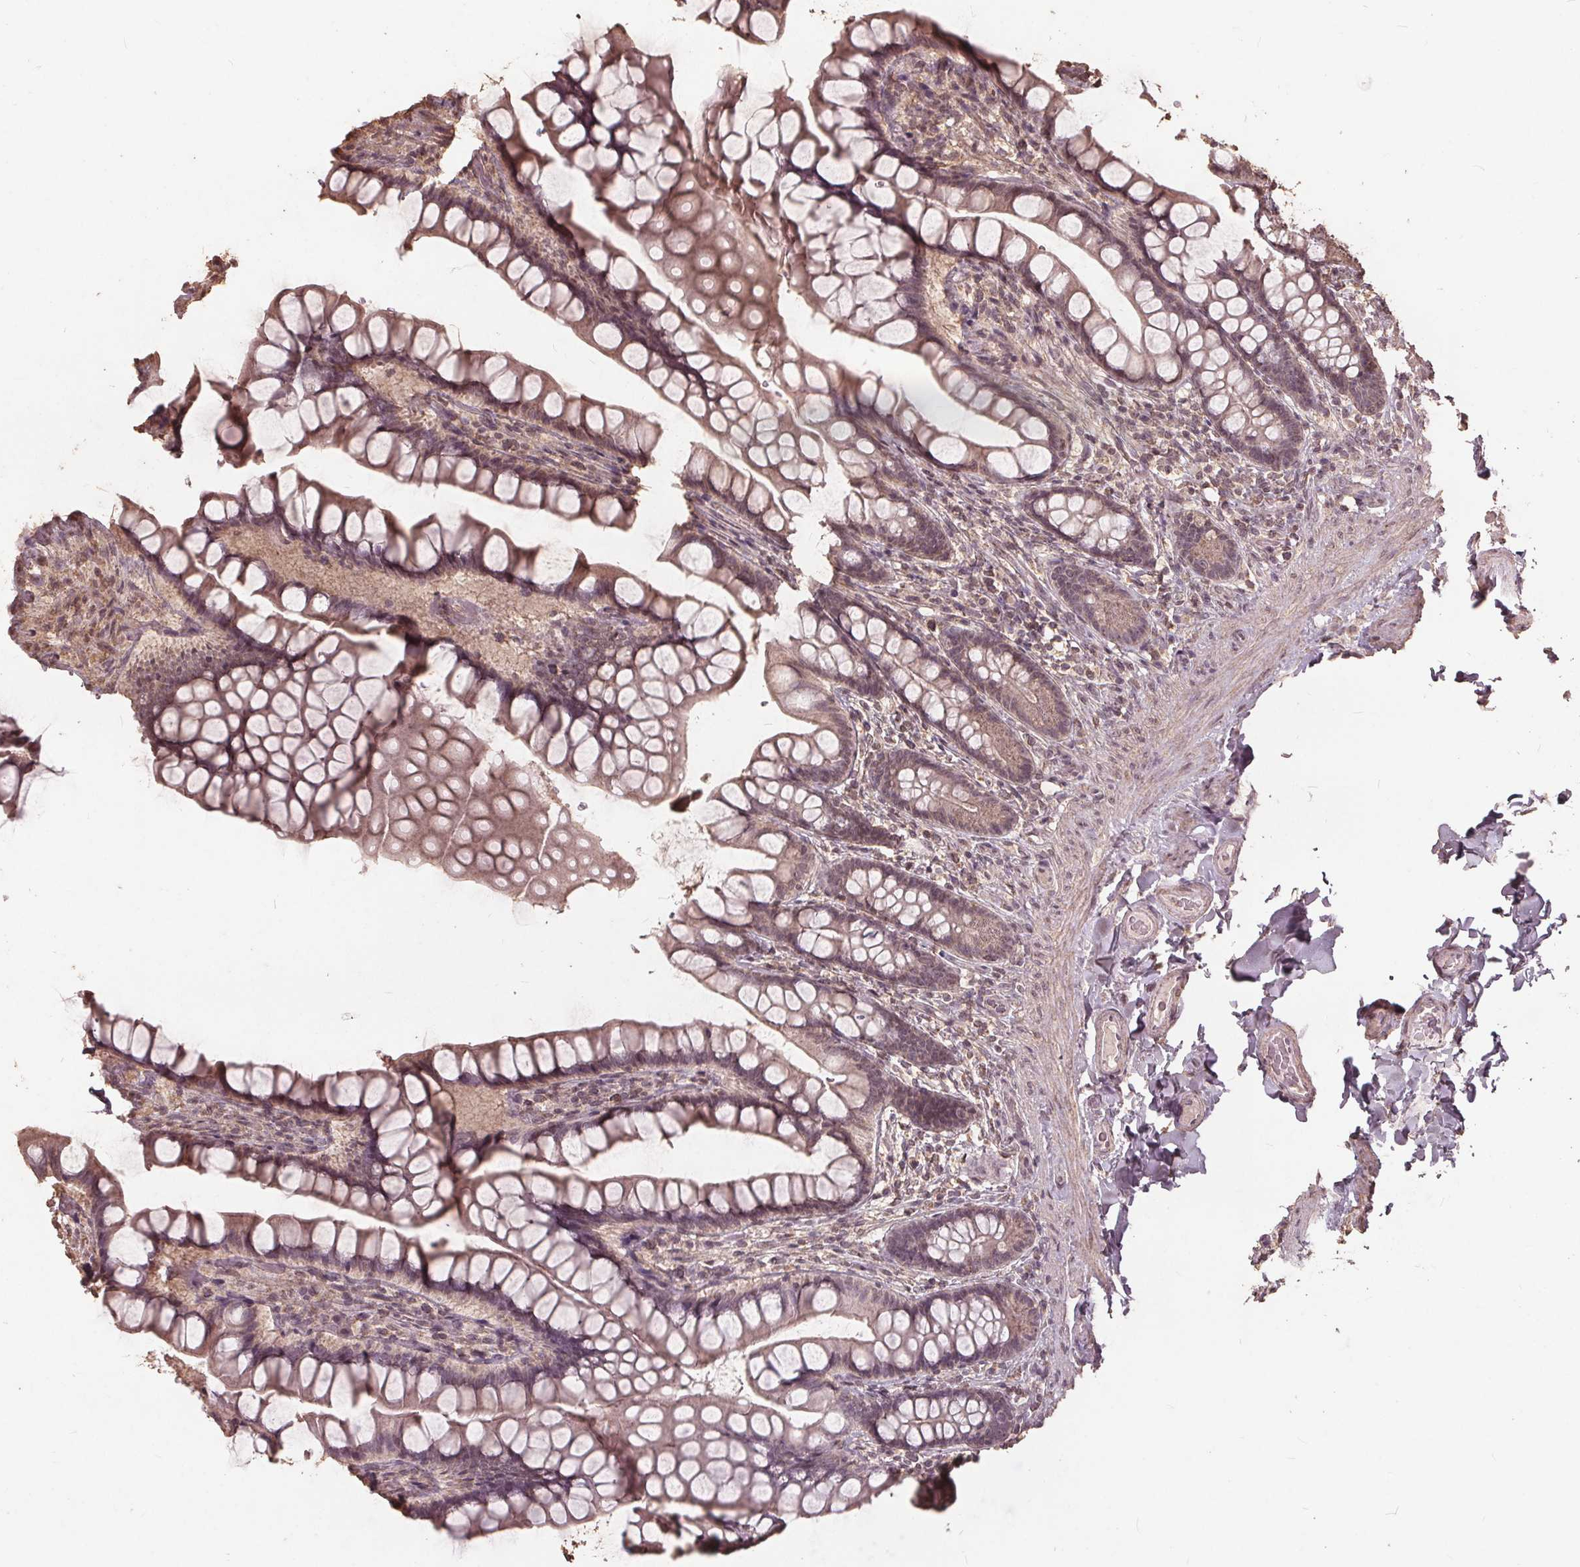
{"staining": {"intensity": "weak", "quantity": "<25%", "location": "nuclear"}, "tissue": "small intestine", "cell_type": "Glandular cells", "image_type": "normal", "snomed": [{"axis": "morphology", "description": "Normal tissue, NOS"}, {"axis": "topography", "description": "Small intestine"}], "caption": "Immunohistochemistry (IHC) image of unremarkable small intestine stained for a protein (brown), which shows no staining in glandular cells. (Stains: DAB immunohistochemistry with hematoxylin counter stain, Microscopy: brightfield microscopy at high magnification).", "gene": "DSG3", "patient": {"sex": "male", "age": 70}}